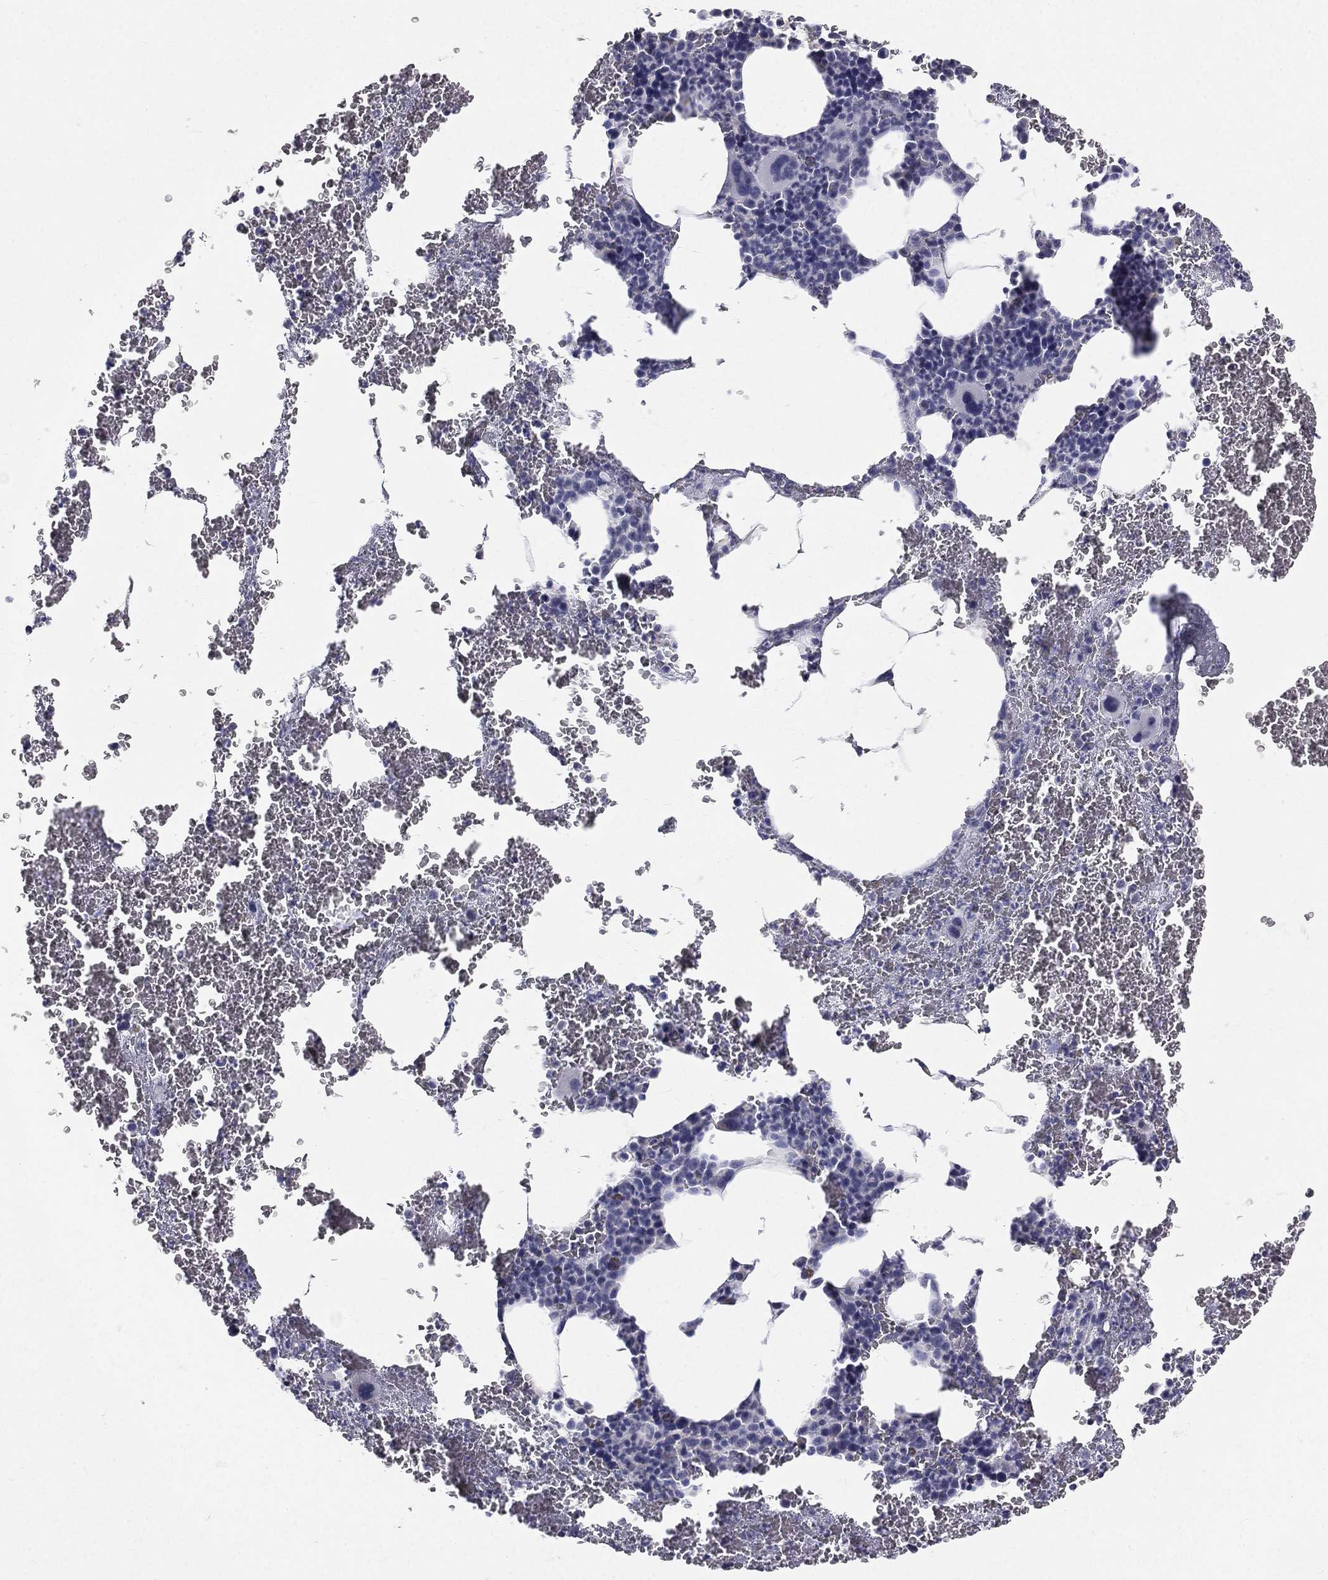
{"staining": {"intensity": "negative", "quantity": "none", "location": "none"}, "tissue": "bone marrow", "cell_type": "Hematopoietic cells", "image_type": "normal", "snomed": [{"axis": "morphology", "description": "Normal tissue, NOS"}, {"axis": "topography", "description": "Bone marrow"}], "caption": "Photomicrograph shows no protein expression in hematopoietic cells of normal bone marrow.", "gene": "MUC13", "patient": {"sex": "male", "age": 91}}